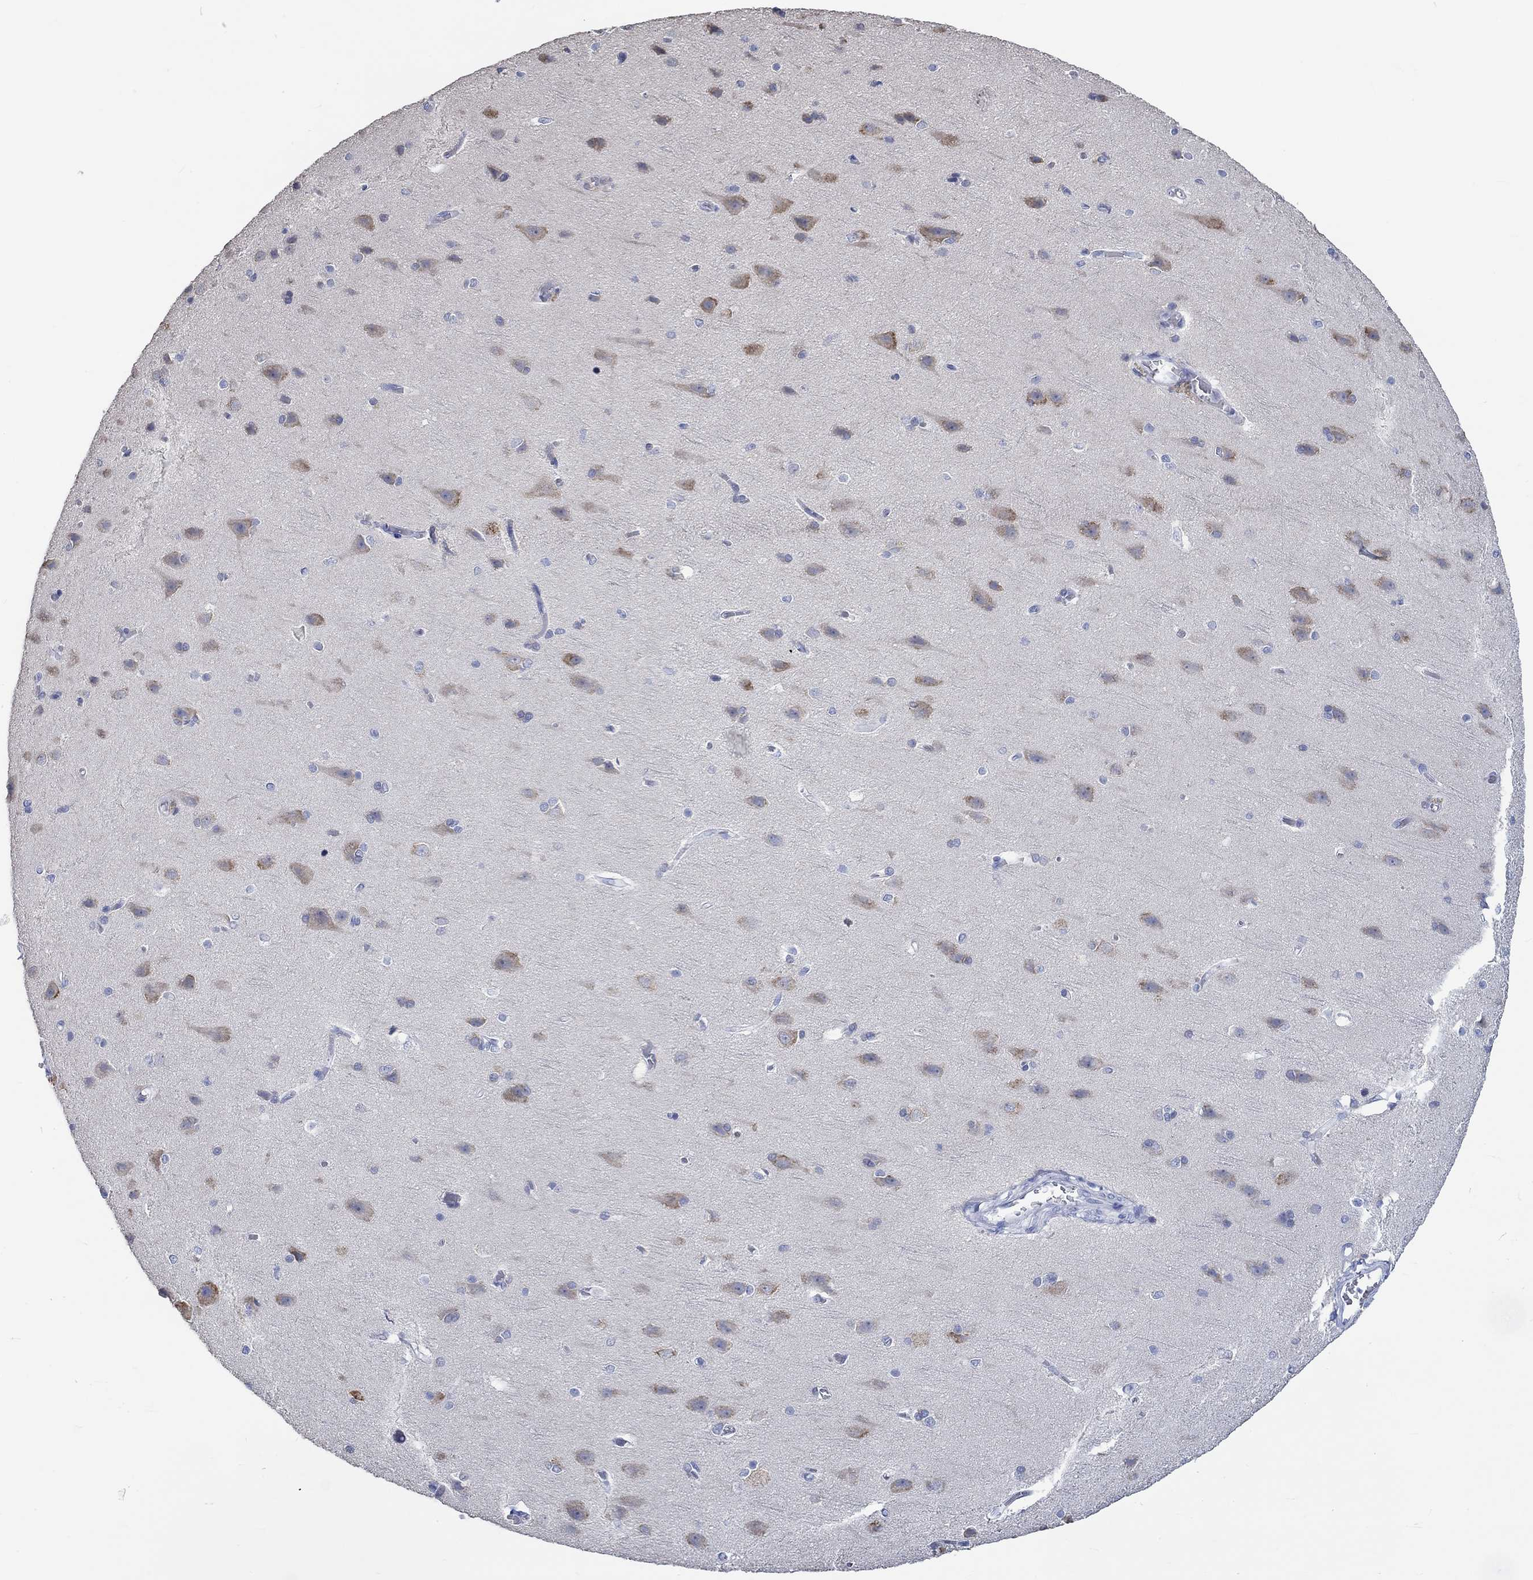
{"staining": {"intensity": "negative", "quantity": "none", "location": "none"}, "tissue": "cerebral cortex", "cell_type": "Endothelial cells", "image_type": "normal", "snomed": [{"axis": "morphology", "description": "Normal tissue, NOS"}, {"axis": "topography", "description": "Cerebral cortex"}], "caption": "Photomicrograph shows no protein staining in endothelial cells of unremarkable cerebral cortex. (DAB (3,3'-diaminobenzidine) immunohistochemistry (IHC) with hematoxylin counter stain).", "gene": "KCNA1", "patient": {"sex": "male", "age": 37}}